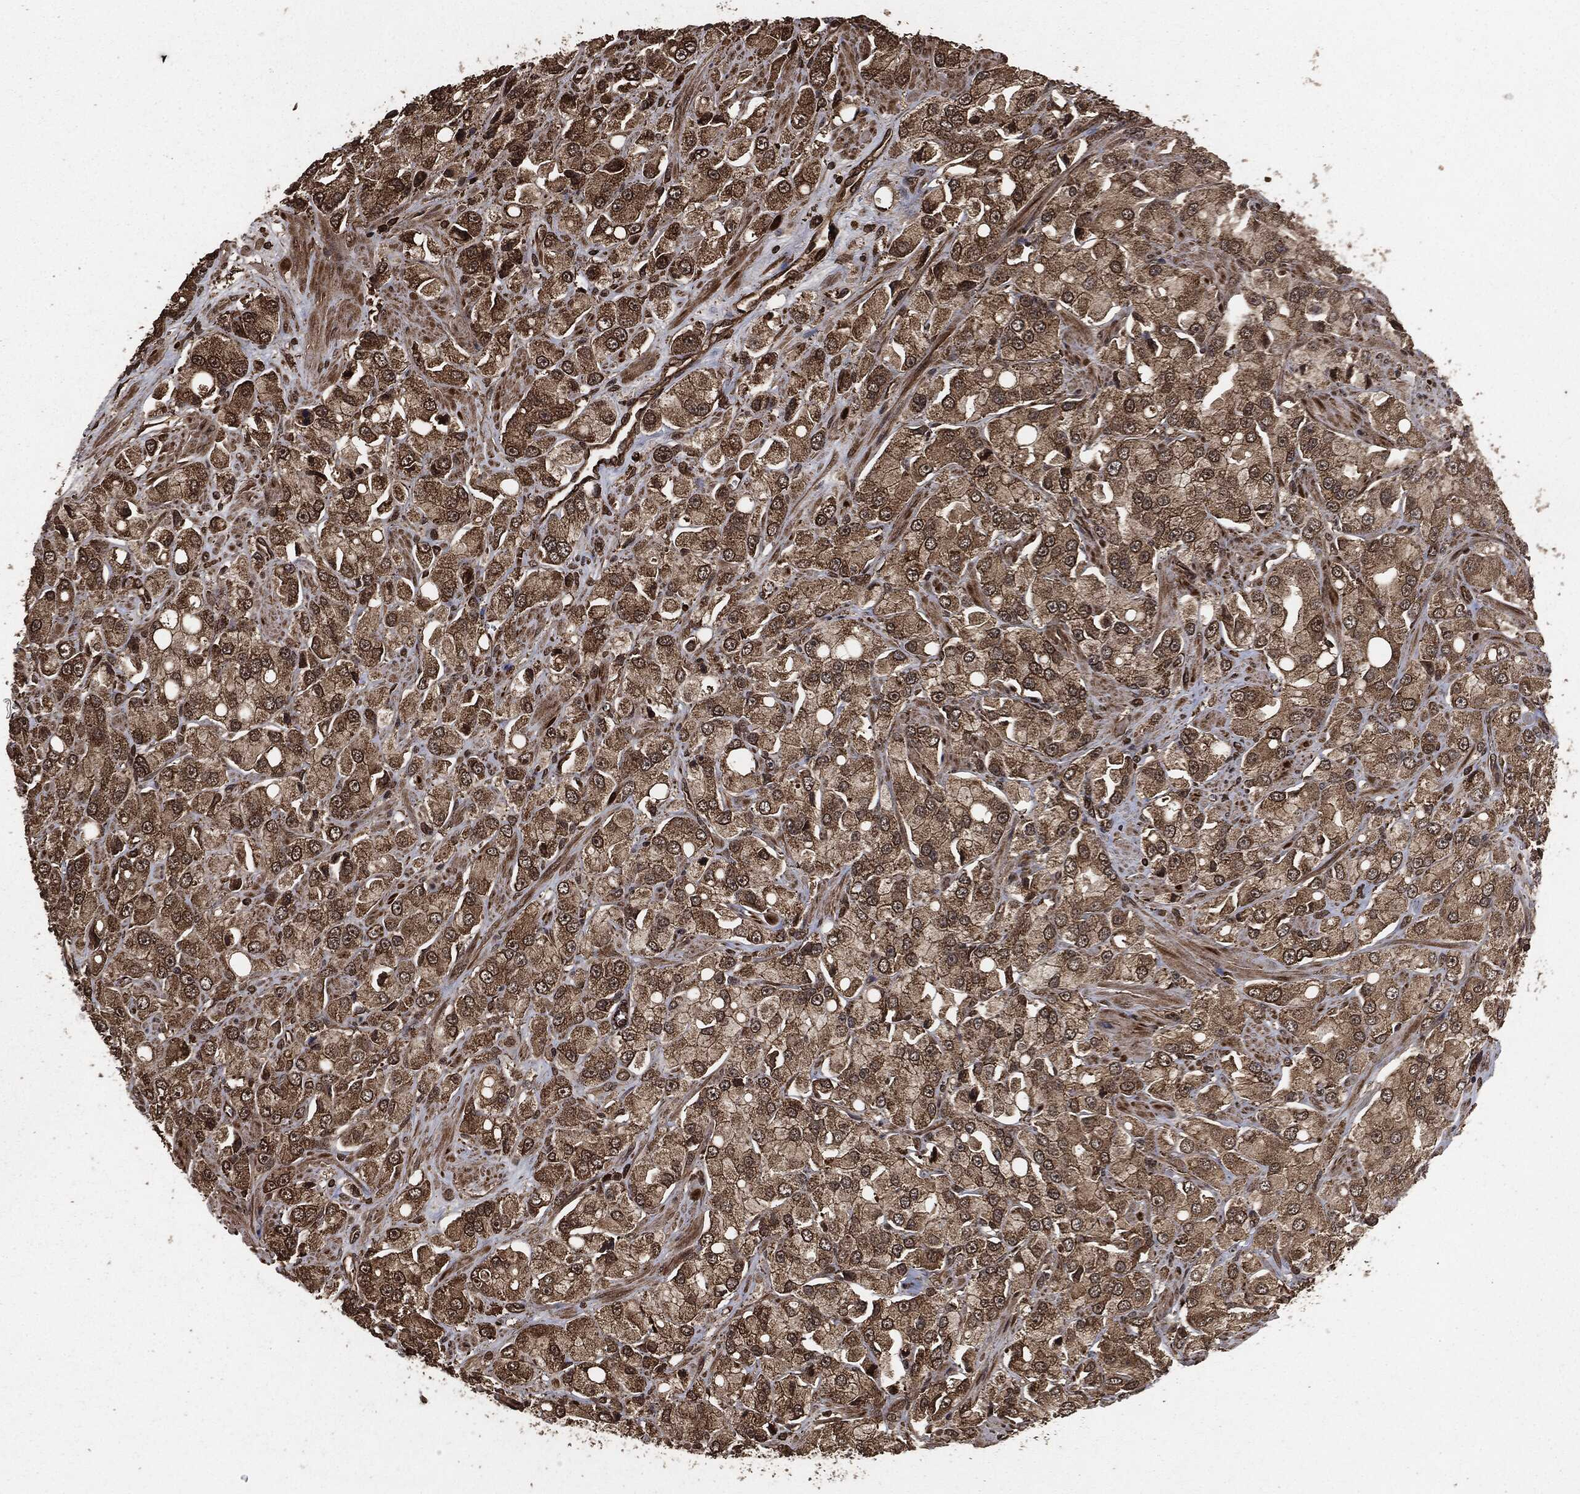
{"staining": {"intensity": "strong", "quantity": "<25%", "location": "cytoplasmic/membranous"}, "tissue": "prostate cancer", "cell_type": "Tumor cells", "image_type": "cancer", "snomed": [{"axis": "morphology", "description": "Adenocarcinoma, NOS"}, {"axis": "topography", "description": "Prostate and seminal vesicle, NOS"}, {"axis": "topography", "description": "Prostate"}], "caption": "Immunohistochemical staining of prostate cancer (adenocarcinoma) shows medium levels of strong cytoplasmic/membranous expression in approximately <25% of tumor cells.", "gene": "EGFR", "patient": {"sex": "male", "age": 64}}